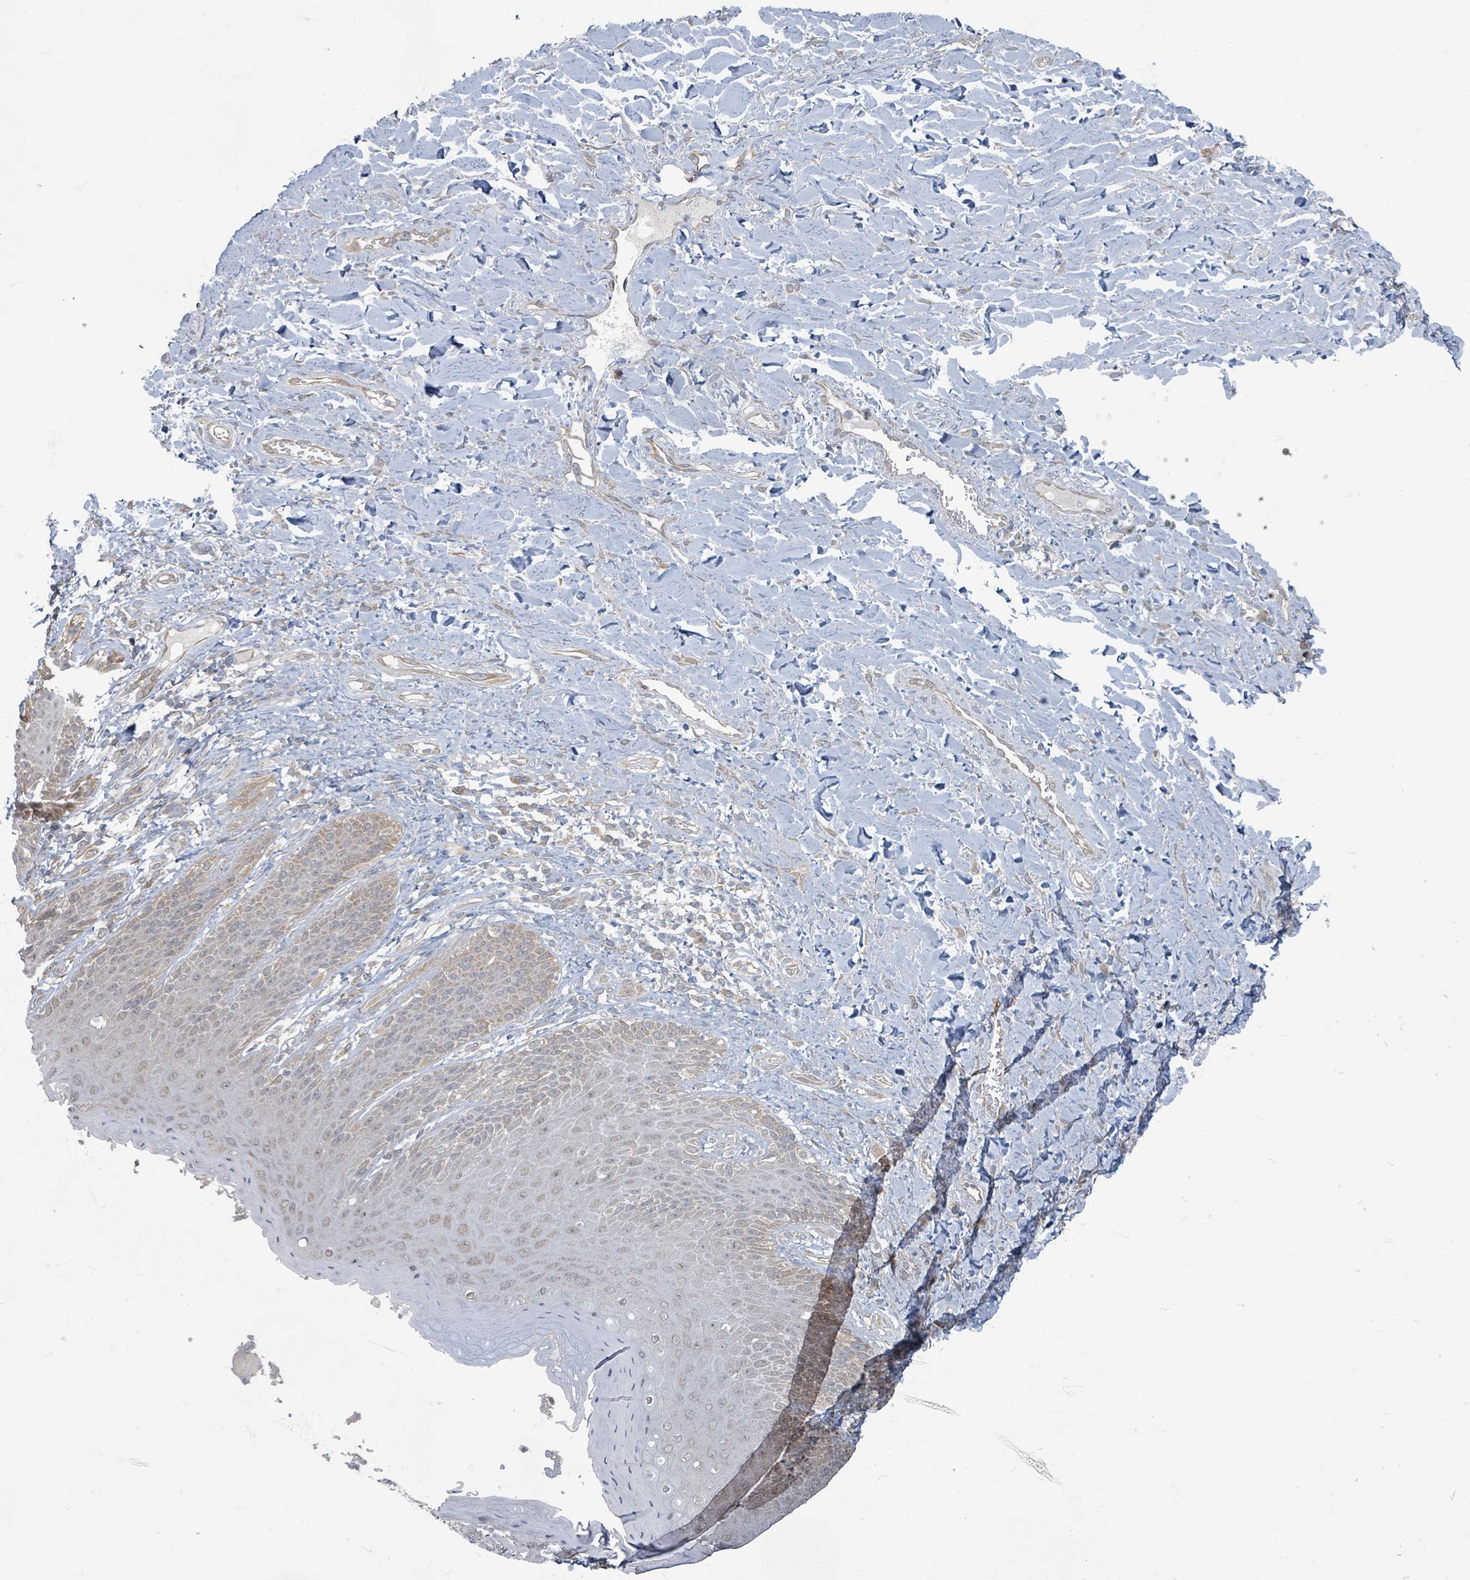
{"staining": {"intensity": "weak", "quantity": ">75%", "location": "cytoplasmic/membranous,nuclear"}, "tissue": "skin", "cell_type": "Epidermal cells", "image_type": "normal", "snomed": [{"axis": "morphology", "description": "Normal tissue, NOS"}, {"axis": "topography", "description": "Anal"}], "caption": "Immunohistochemistry (IHC) staining of benign skin, which displays low levels of weak cytoplasmic/membranous,nuclear staining in about >75% of epidermal cells indicating weak cytoplasmic/membranous,nuclear protein expression. The staining was performed using DAB (brown) for protein detection and nuclei were counterstained in hematoxylin (blue).", "gene": "INTS15", "patient": {"sex": "female", "age": 89}}